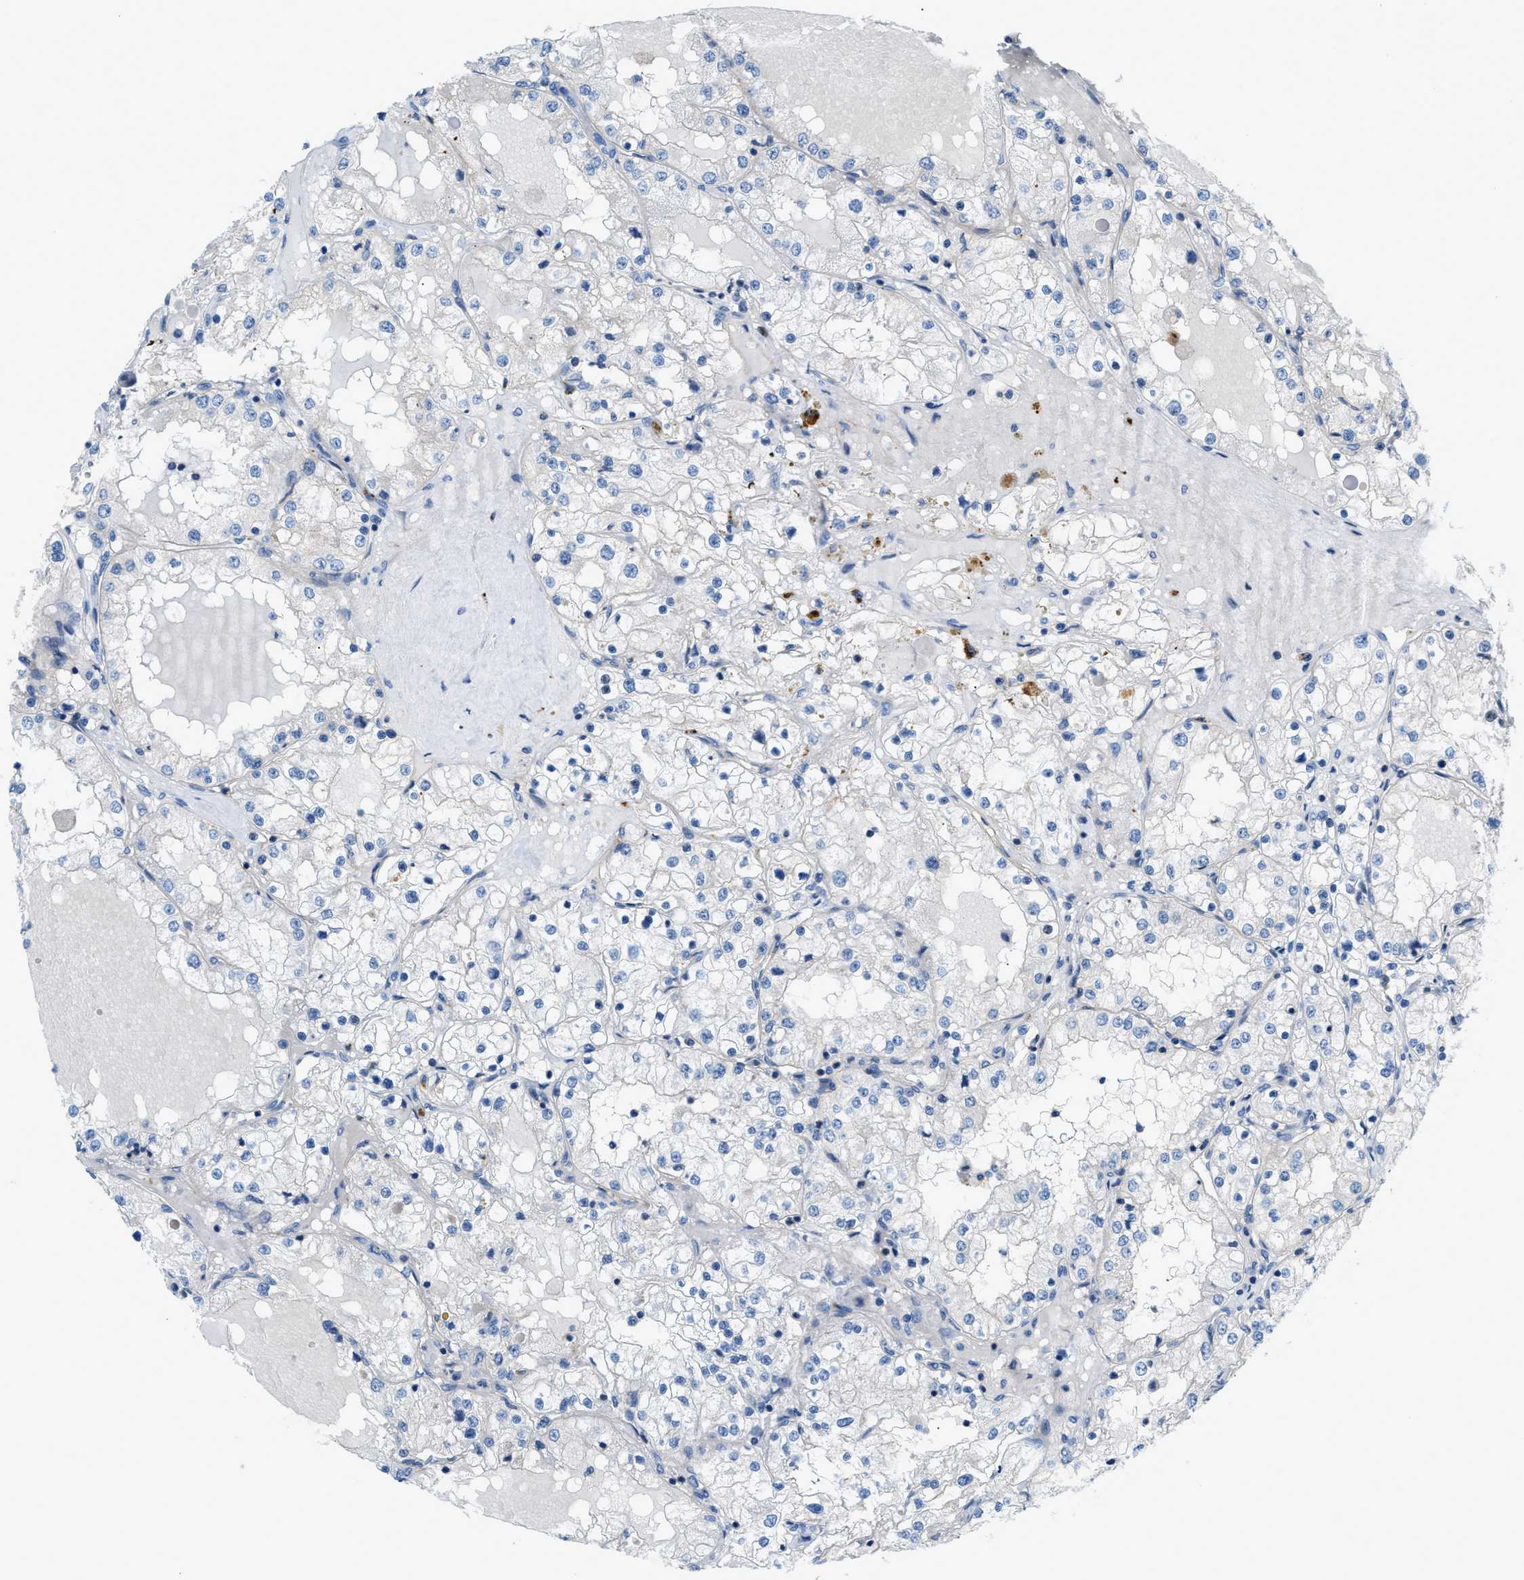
{"staining": {"intensity": "negative", "quantity": "none", "location": "none"}, "tissue": "renal cancer", "cell_type": "Tumor cells", "image_type": "cancer", "snomed": [{"axis": "morphology", "description": "Adenocarcinoma, NOS"}, {"axis": "topography", "description": "Kidney"}], "caption": "Renal adenocarcinoma stained for a protein using IHC exhibits no positivity tumor cells.", "gene": "ORAI1", "patient": {"sex": "male", "age": 68}}